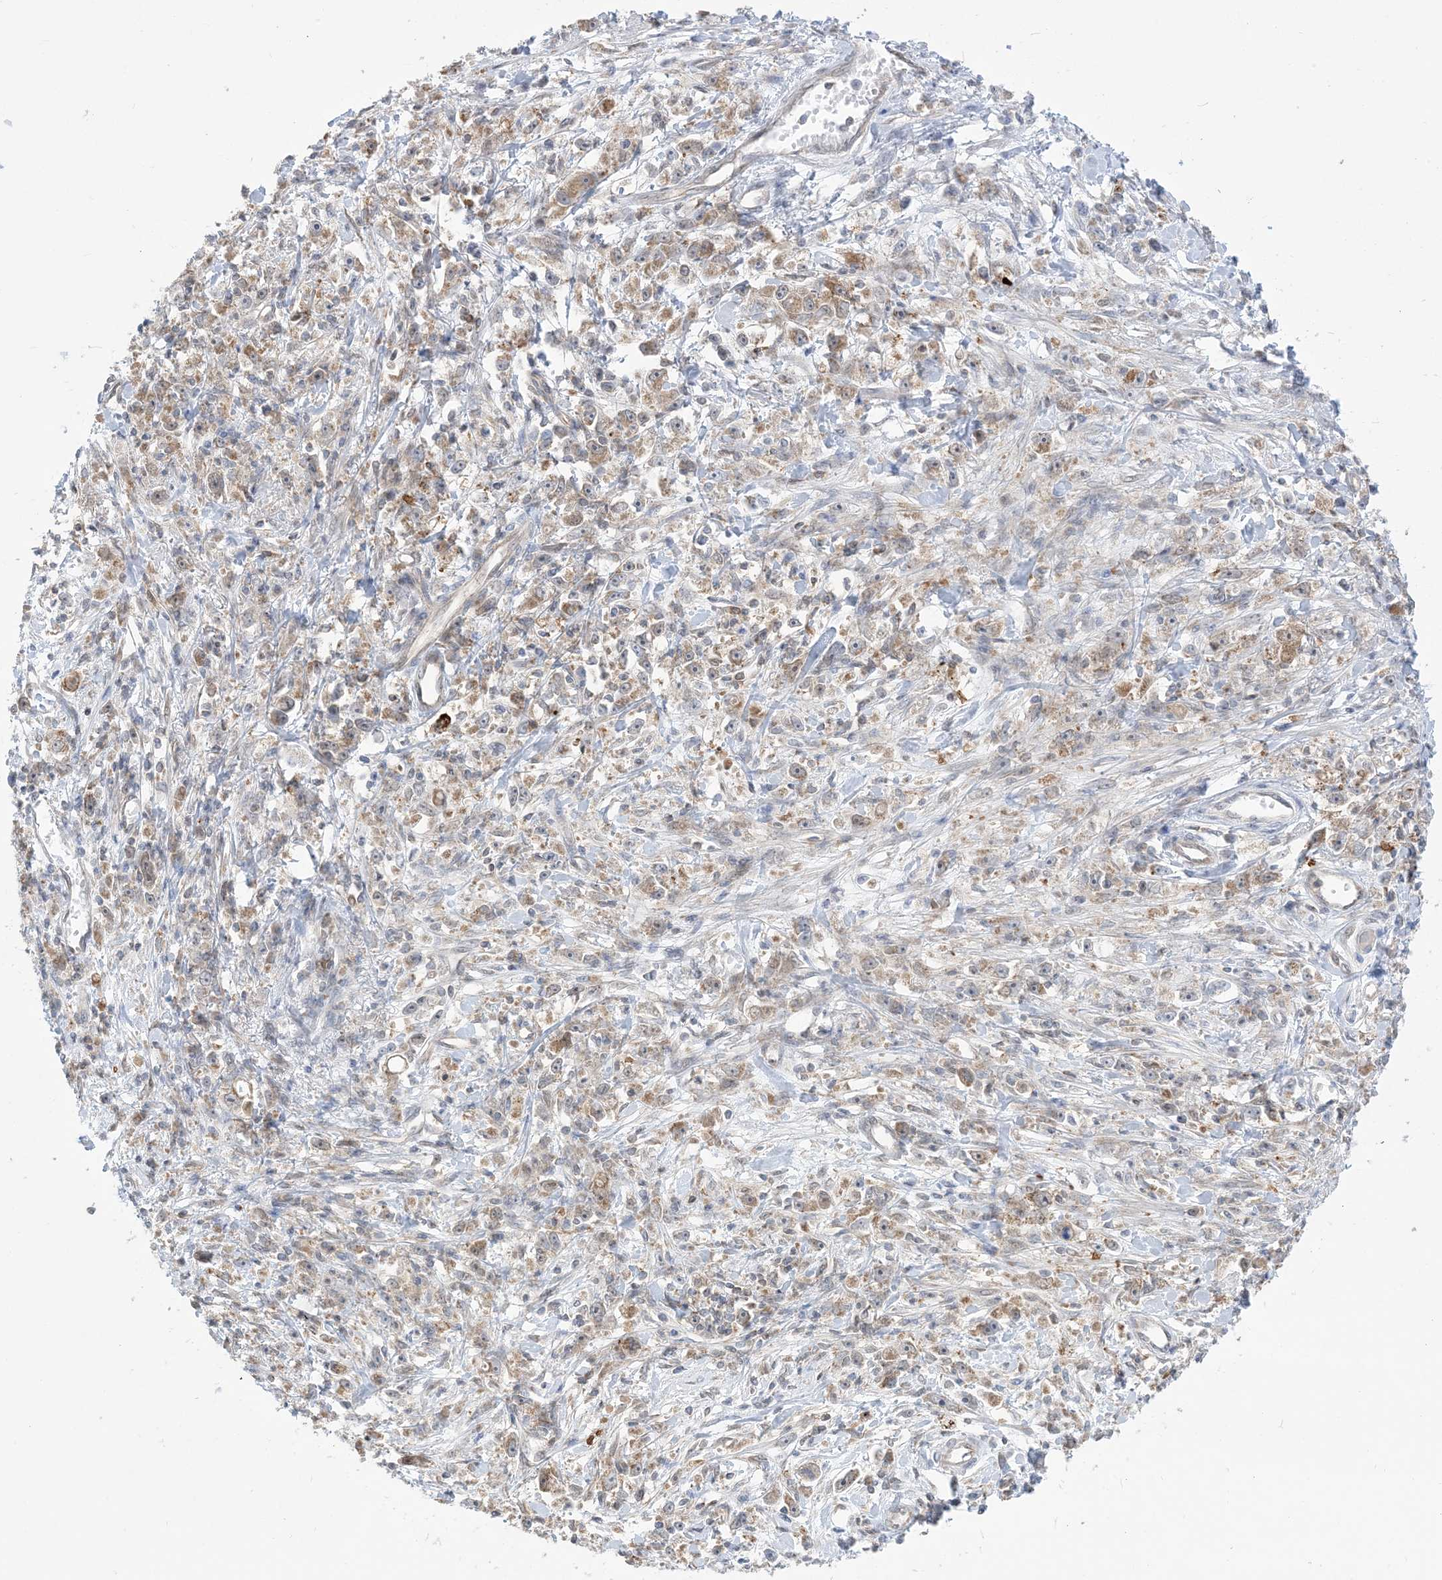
{"staining": {"intensity": "weak", "quantity": "25%-75%", "location": "cytoplasmic/membranous"}, "tissue": "stomach cancer", "cell_type": "Tumor cells", "image_type": "cancer", "snomed": [{"axis": "morphology", "description": "Adenocarcinoma, NOS"}, {"axis": "topography", "description": "Stomach"}], "caption": "Immunohistochemical staining of adenocarcinoma (stomach) displays low levels of weak cytoplasmic/membranous positivity in about 25%-75% of tumor cells.", "gene": "CASP4", "patient": {"sex": "female", "age": 59}}